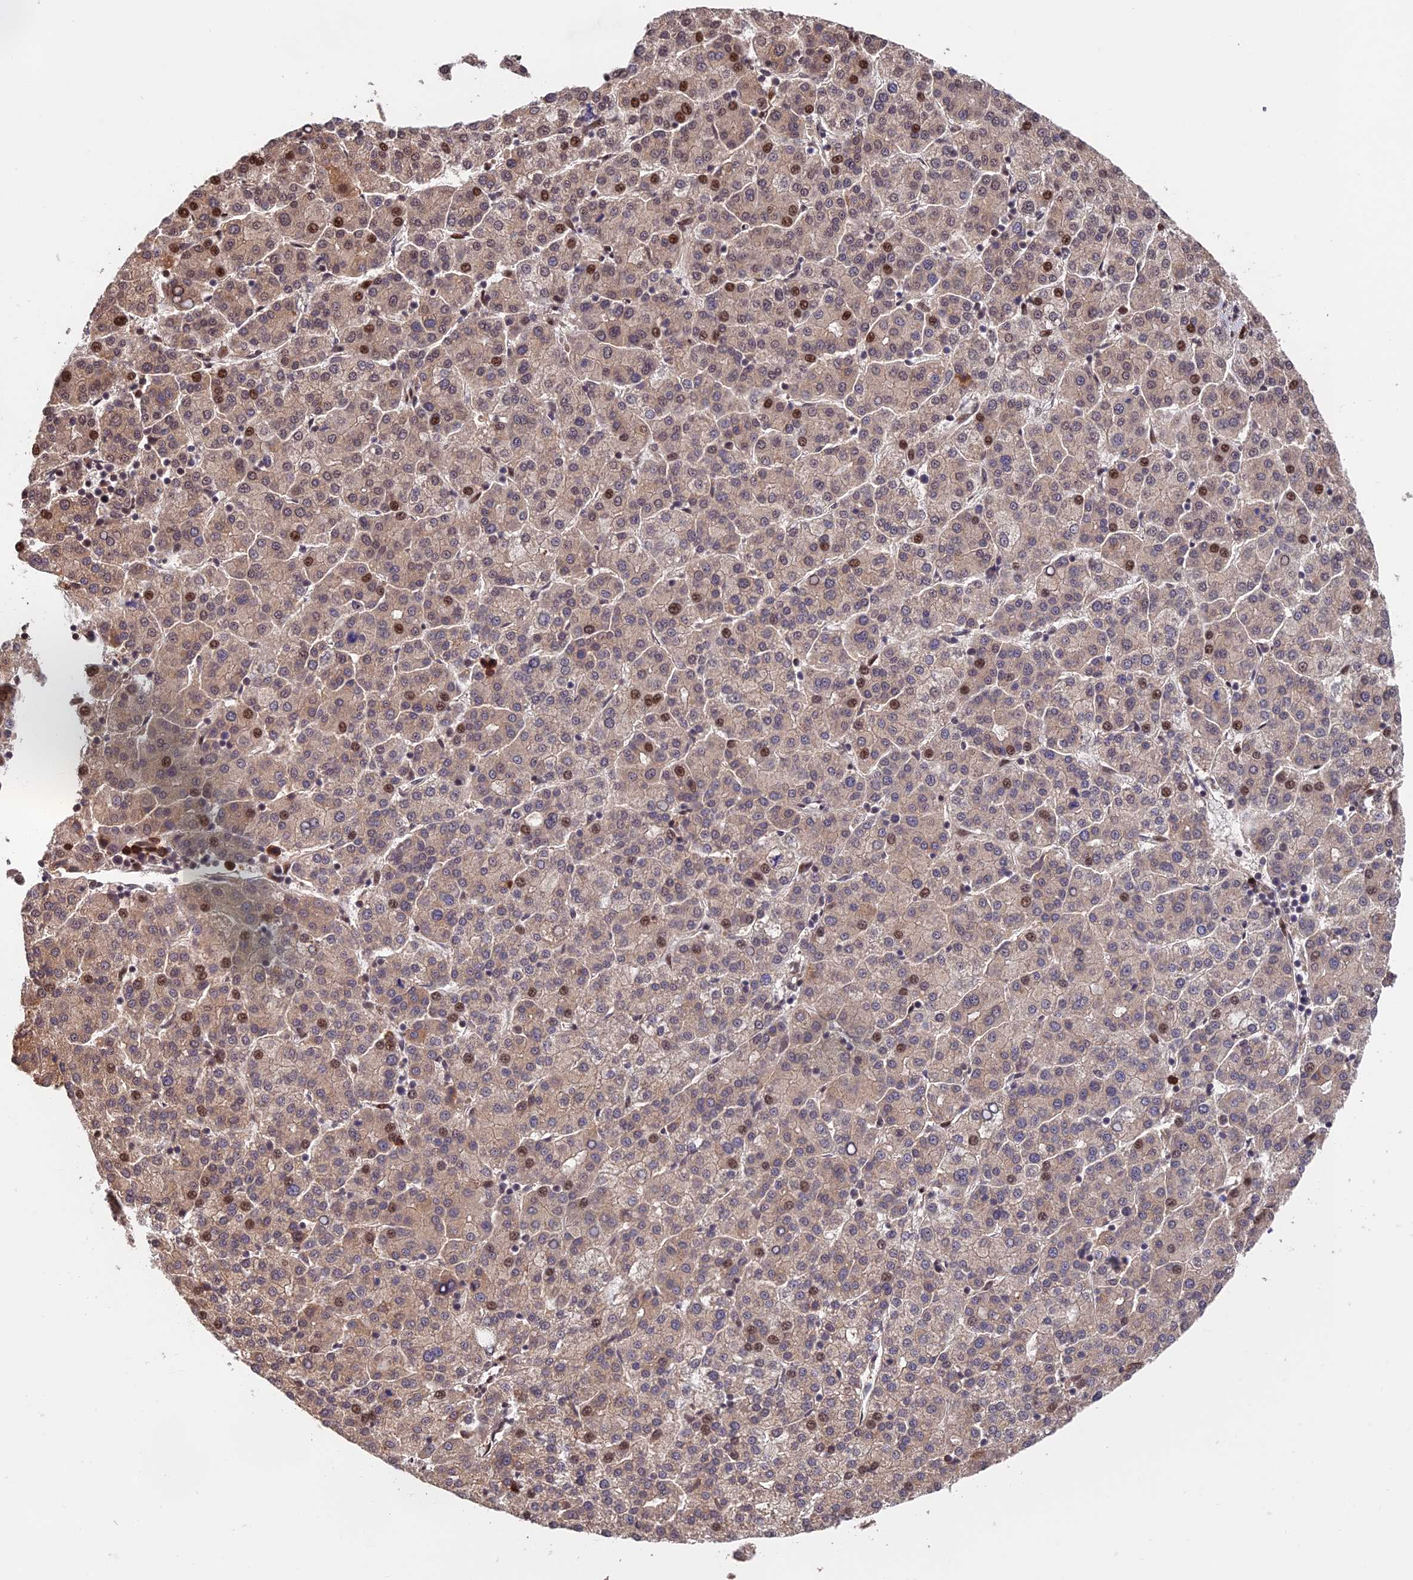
{"staining": {"intensity": "moderate", "quantity": "25%-75%", "location": "nuclear"}, "tissue": "liver cancer", "cell_type": "Tumor cells", "image_type": "cancer", "snomed": [{"axis": "morphology", "description": "Carcinoma, Hepatocellular, NOS"}, {"axis": "topography", "description": "Liver"}], "caption": "Moderate nuclear positivity is seen in approximately 25%-75% of tumor cells in liver cancer. Using DAB (brown) and hematoxylin (blue) stains, captured at high magnification using brightfield microscopy.", "gene": "OSBPL1A", "patient": {"sex": "female", "age": 58}}